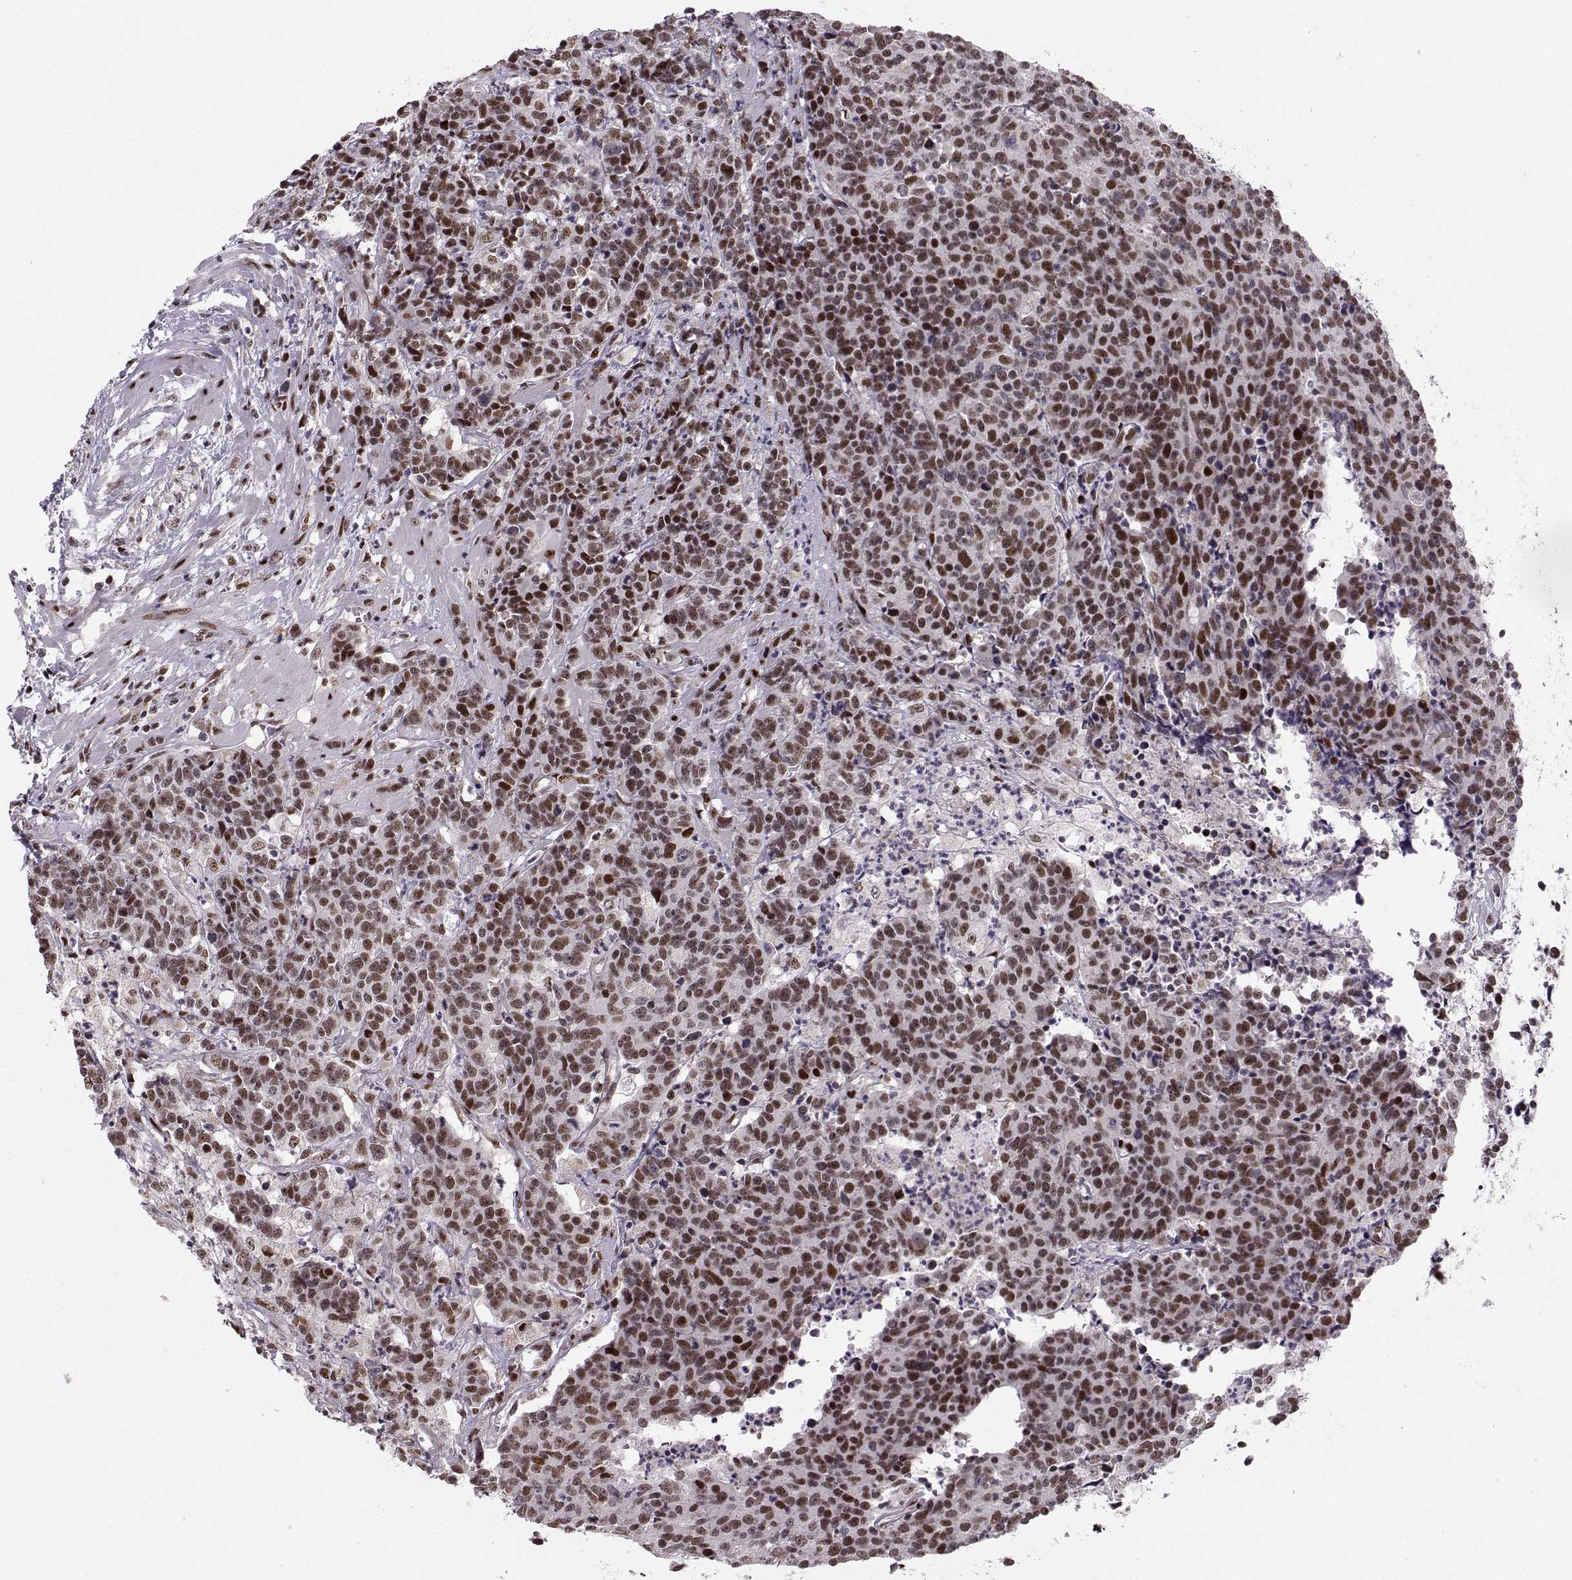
{"staining": {"intensity": "strong", "quantity": ">75%", "location": "nuclear"}, "tissue": "prostate cancer", "cell_type": "Tumor cells", "image_type": "cancer", "snomed": [{"axis": "morphology", "description": "Adenocarcinoma, NOS"}, {"axis": "topography", "description": "Prostate"}], "caption": "Immunohistochemical staining of prostate cancer displays high levels of strong nuclear staining in about >75% of tumor cells.", "gene": "SNAPC2", "patient": {"sex": "male", "age": 67}}